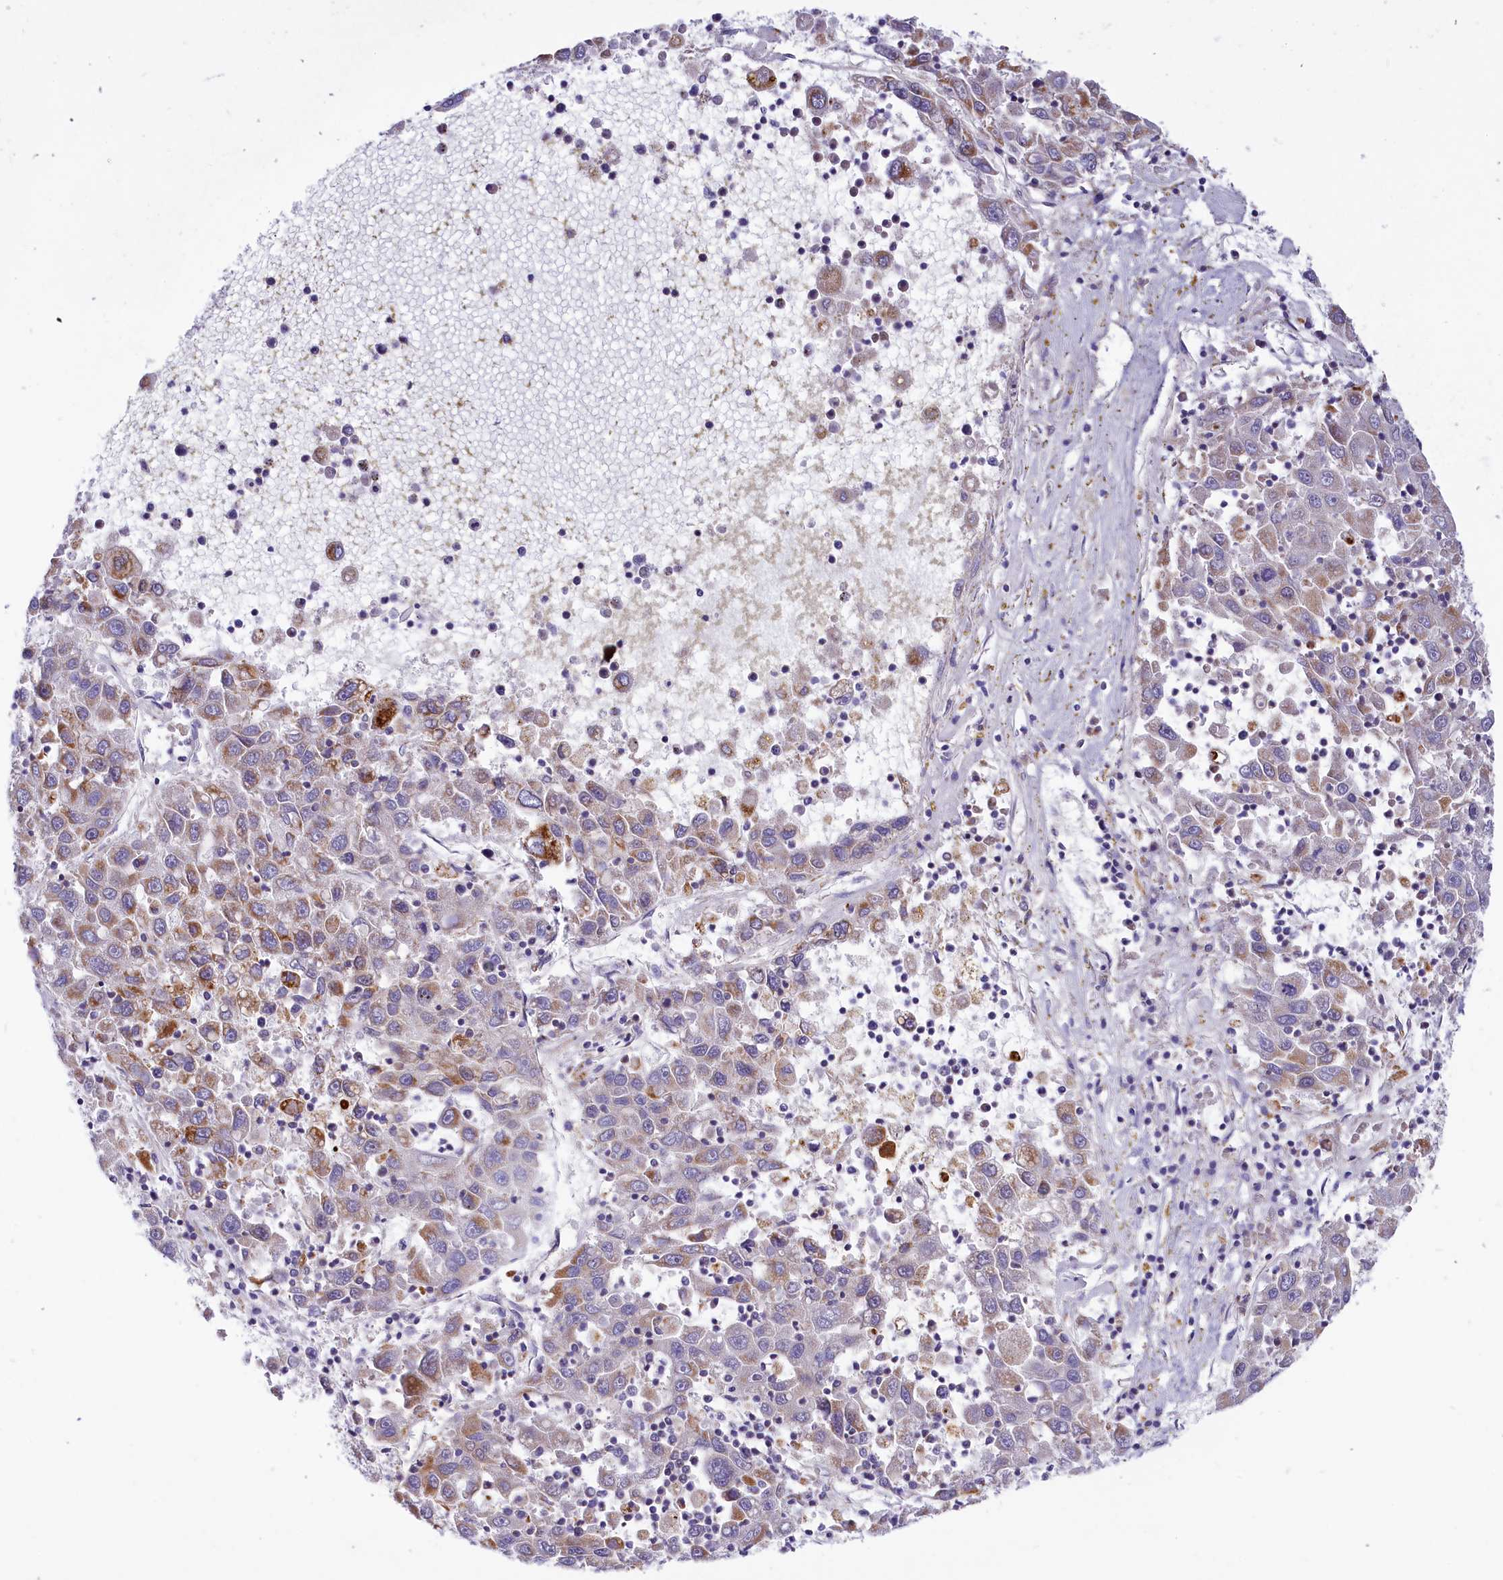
{"staining": {"intensity": "moderate", "quantity": "<25%", "location": "cytoplasmic/membranous"}, "tissue": "liver cancer", "cell_type": "Tumor cells", "image_type": "cancer", "snomed": [{"axis": "morphology", "description": "Carcinoma, Hepatocellular, NOS"}, {"axis": "topography", "description": "Liver"}], "caption": "Liver cancer tissue exhibits moderate cytoplasmic/membranous expression in about <25% of tumor cells", "gene": "LMOD3", "patient": {"sex": "male", "age": 49}}